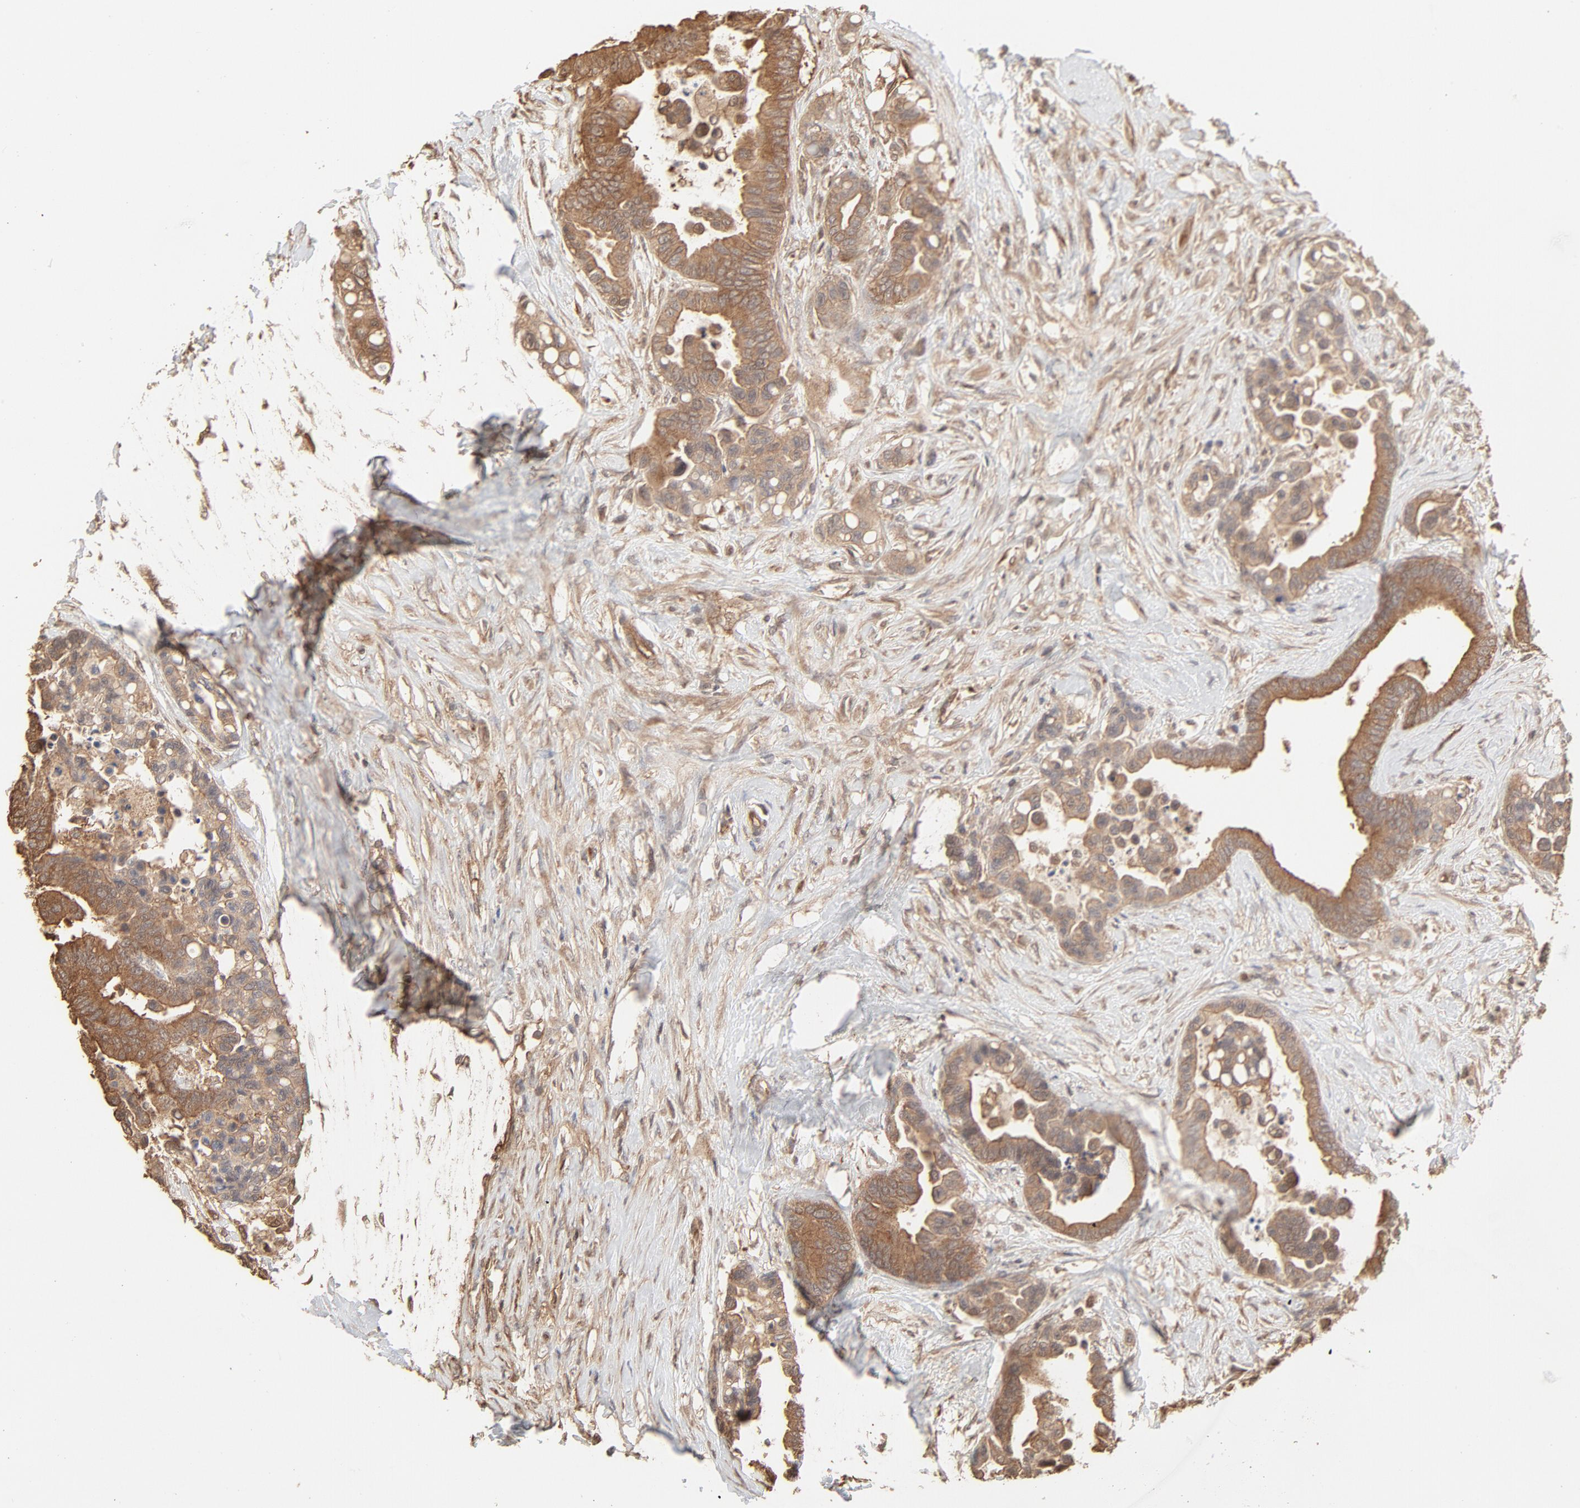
{"staining": {"intensity": "moderate", "quantity": ">75%", "location": "cytoplasmic/membranous"}, "tissue": "colorectal cancer", "cell_type": "Tumor cells", "image_type": "cancer", "snomed": [{"axis": "morphology", "description": "Adenocarcinoma, NOS"}, {"axis": "topography", "description": "Colon"}], "caption": "DAB (3,3'-diaminobenzidine) immunohistochemical staining of human adenocarcinoma (colorectal) exhibits moderate cytoplasmic/membranous protein positivity in about >75% of tumor cells. Using DAB (3,3'-diaminobenzidine) (brown) and hematoxylin (blue) stains, captured at high magnification using brightfield microscopy.", "gene": "PPP2CA", "patient": {"sex": "male", "age": 82}}